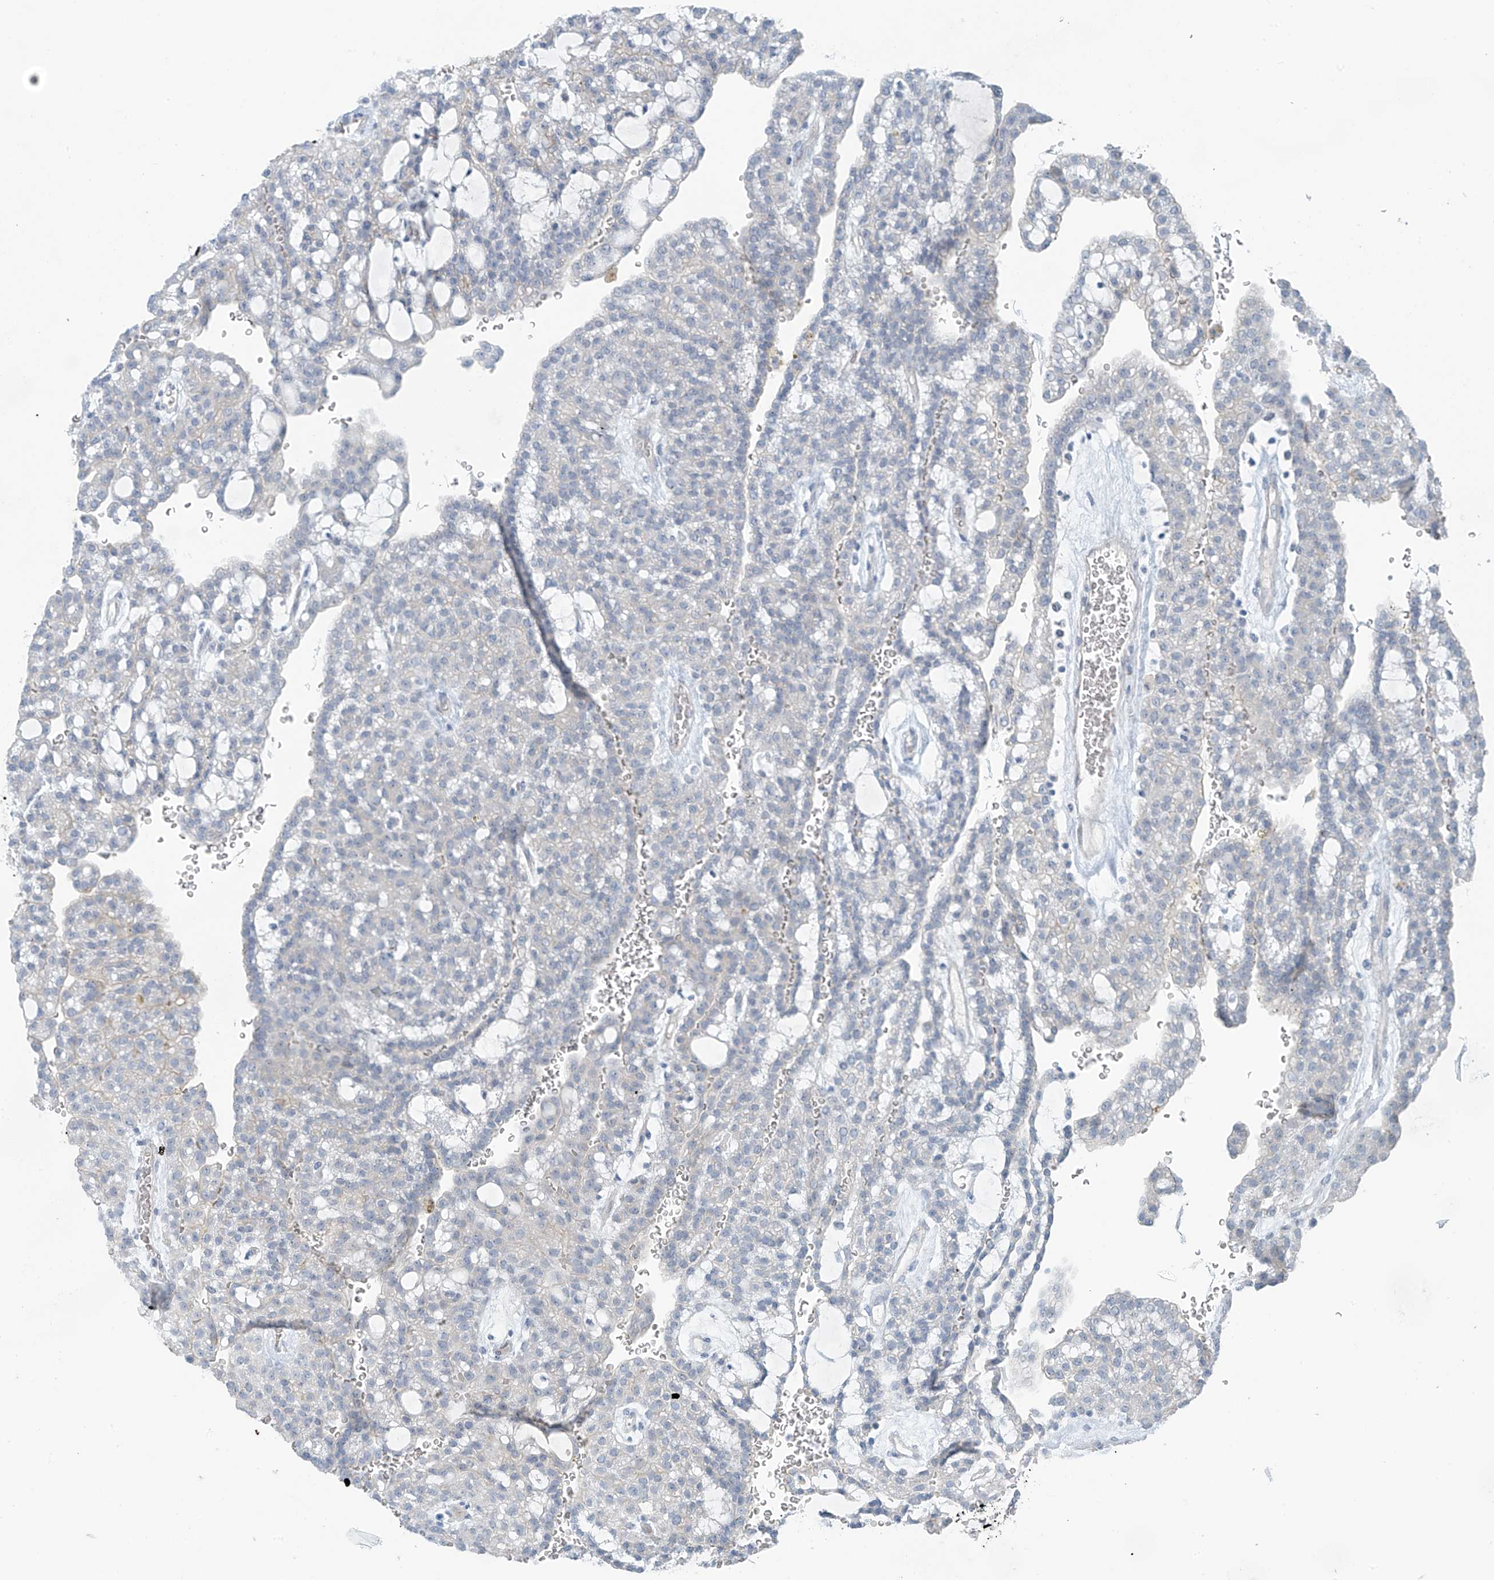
{"staining": {"intensity": "negative", "quantity": "none", "location": "none"}, "tissue": "renal cancer", "cell_type": "Tumor cells", "image_type": "cancer", "snomed": [{"axis": "morphology", "description": "Adenocarcinoma, NOS"}, {"axis": "topography", "description": "Kidney"}], "caption": "Immunohistochemistry of human adenocarcinoma (renal) reveals no staining in tumor cells.", "gene": "ZNF793", "patient": {"sex": "male", "age": 63}}